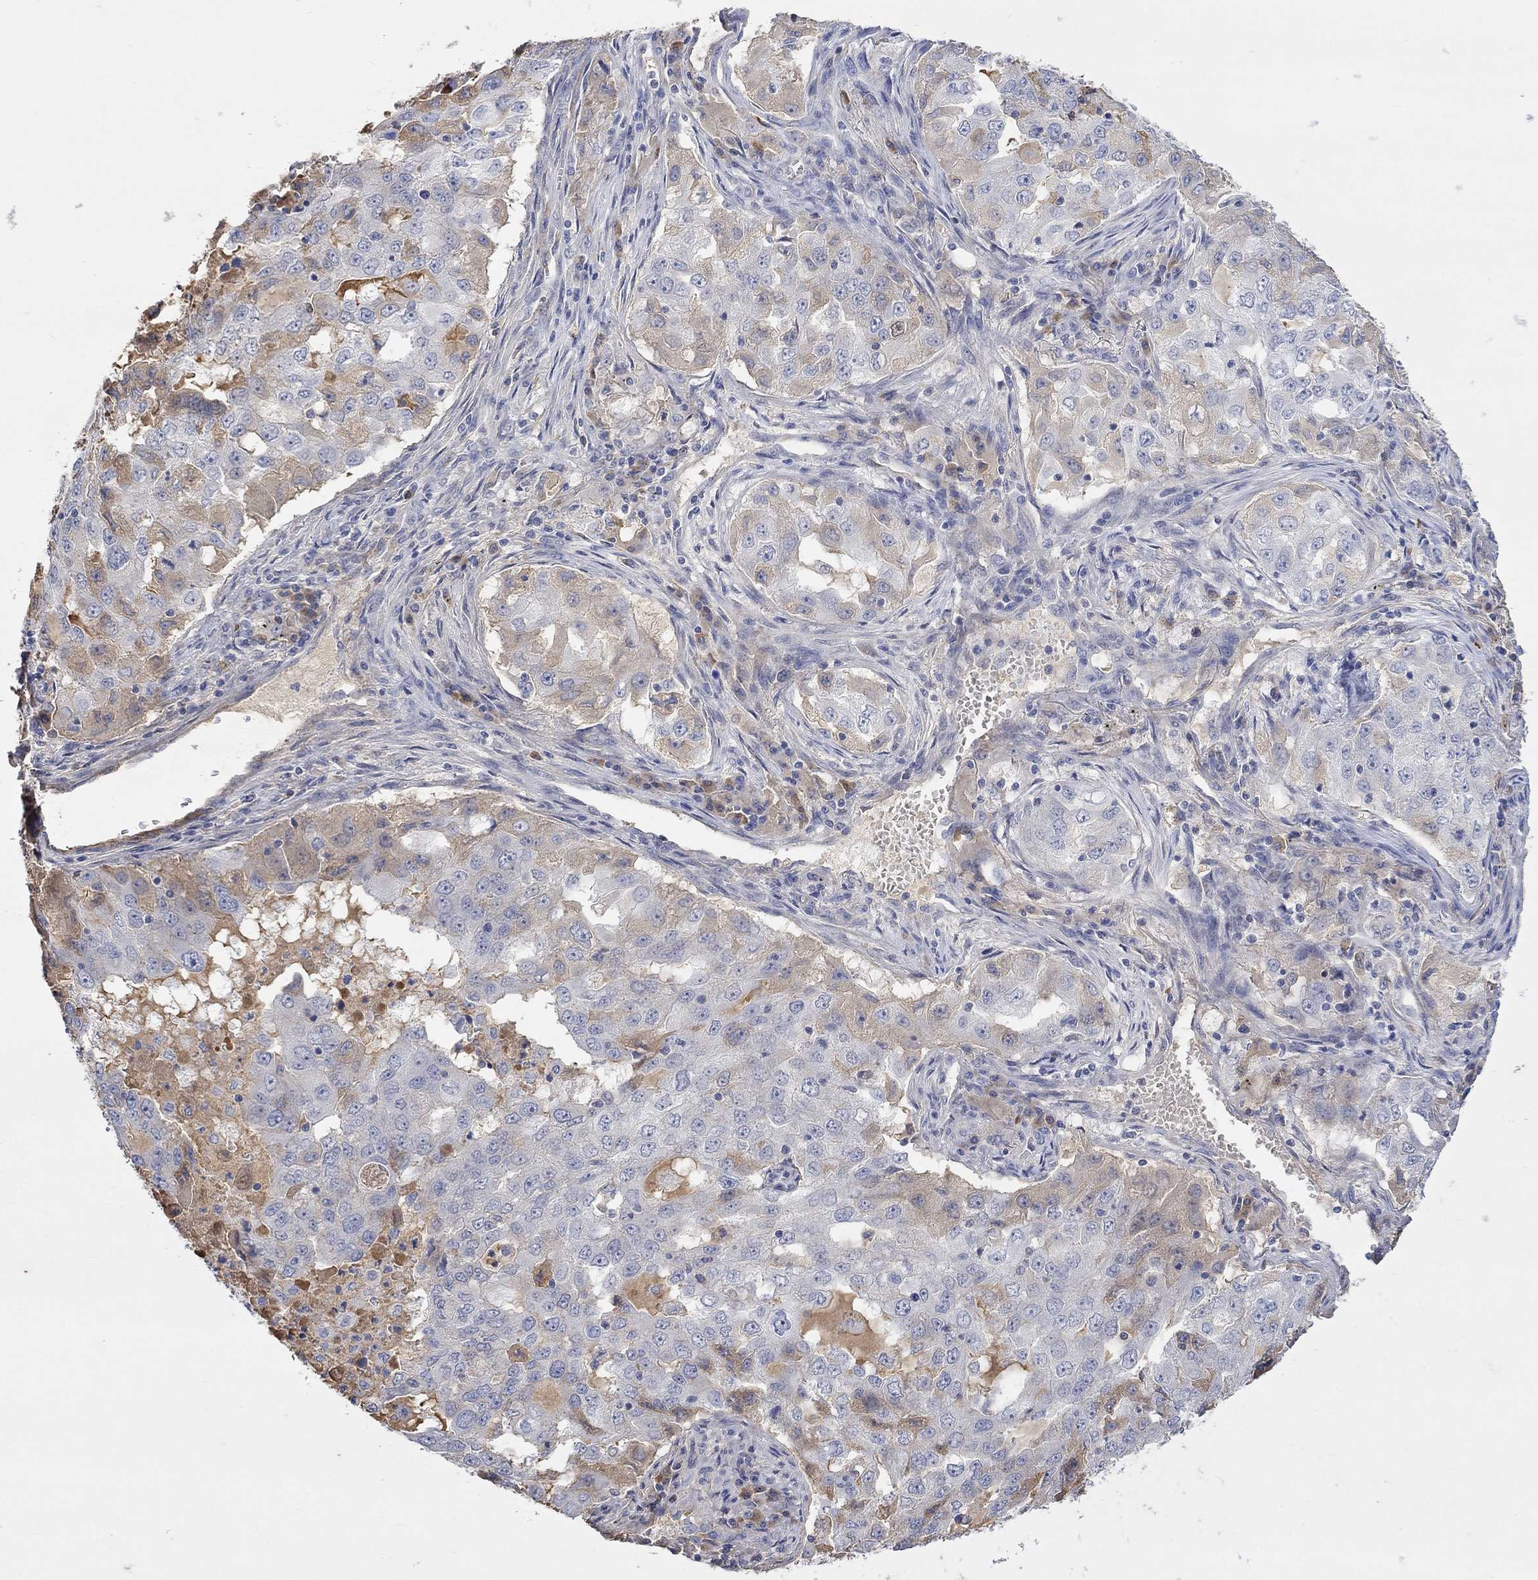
{"staining": {"intensity": "weak", "quantity": "25%-75%", "location": "cytoplasmic/membranous"}, "tissue": "lung cancer", "cell_type": "Tumor cells", "image_type": "cancer", "snomed": [{"axis": "morphology", "description": "Adenocarcinoma, NOS"}, {"axis": "topography", "description": "Lung"}], "caption": "Immunohistochemistry photomicrograph of adenocarcinoma (lung) stained for a protein (brown), which displays low levels of weak cytoplasmic/membranous staining in about 25%-75% of tumor cells.", "gene": "MSTN", "patient": {"sex": "female", "age": 61}}